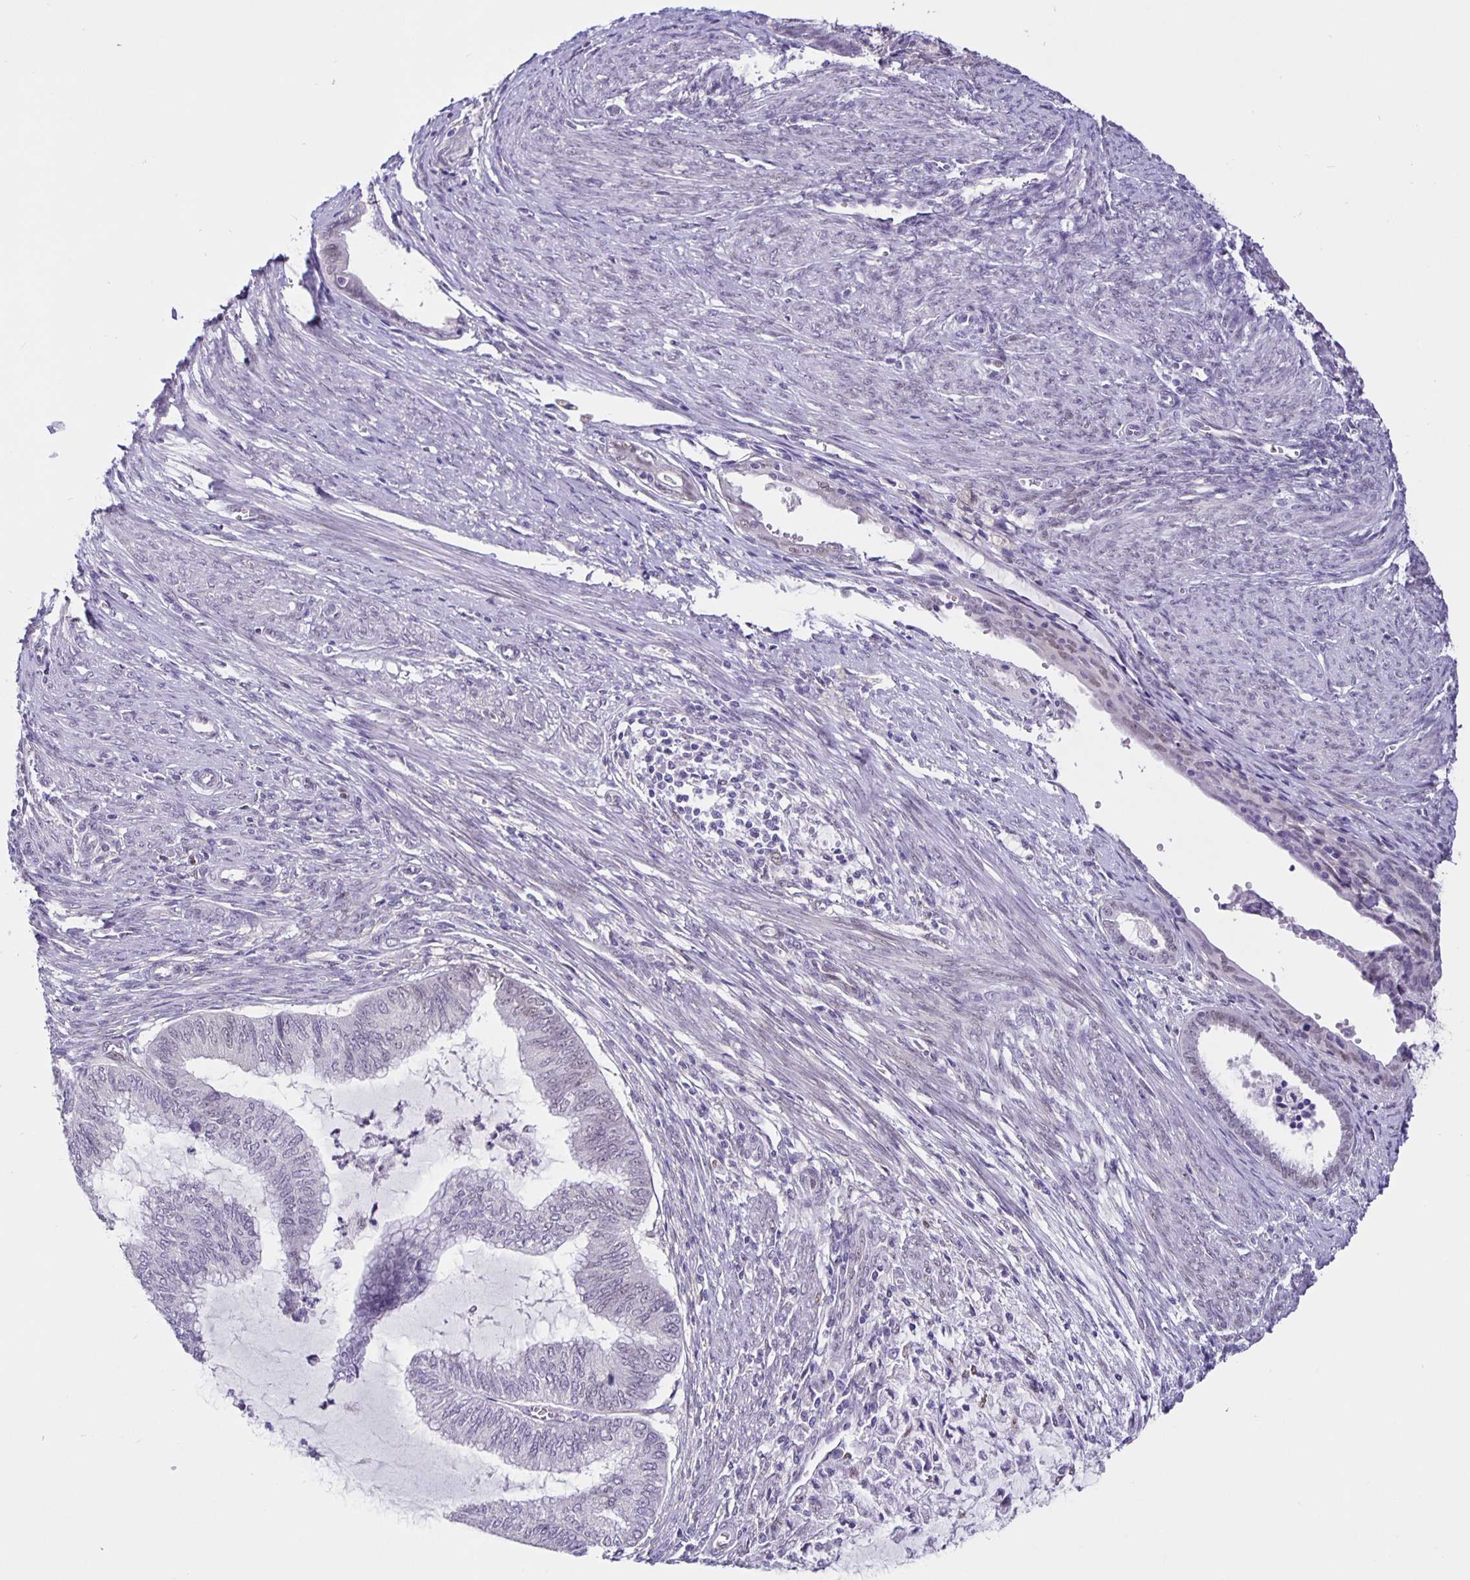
{"staining": {"intensity": "negative", "quantity": "none", "location": "none"}, "tissue": "endometrial cancer", "cell_type": "Tumor cells", "image_type": "cancer", "snomed": [{"axis": "morphology", "description": "Adenocarcinoma, NOS"}, {"axis": "topography", "description": "Endometrium"}], "caption": "Protein analysis of adenocarcinoma (endometrial) exhibits no significant expression in tumor cells.", "gene": "FOSL2", "patient": {"sex": "female", "age": 79}}